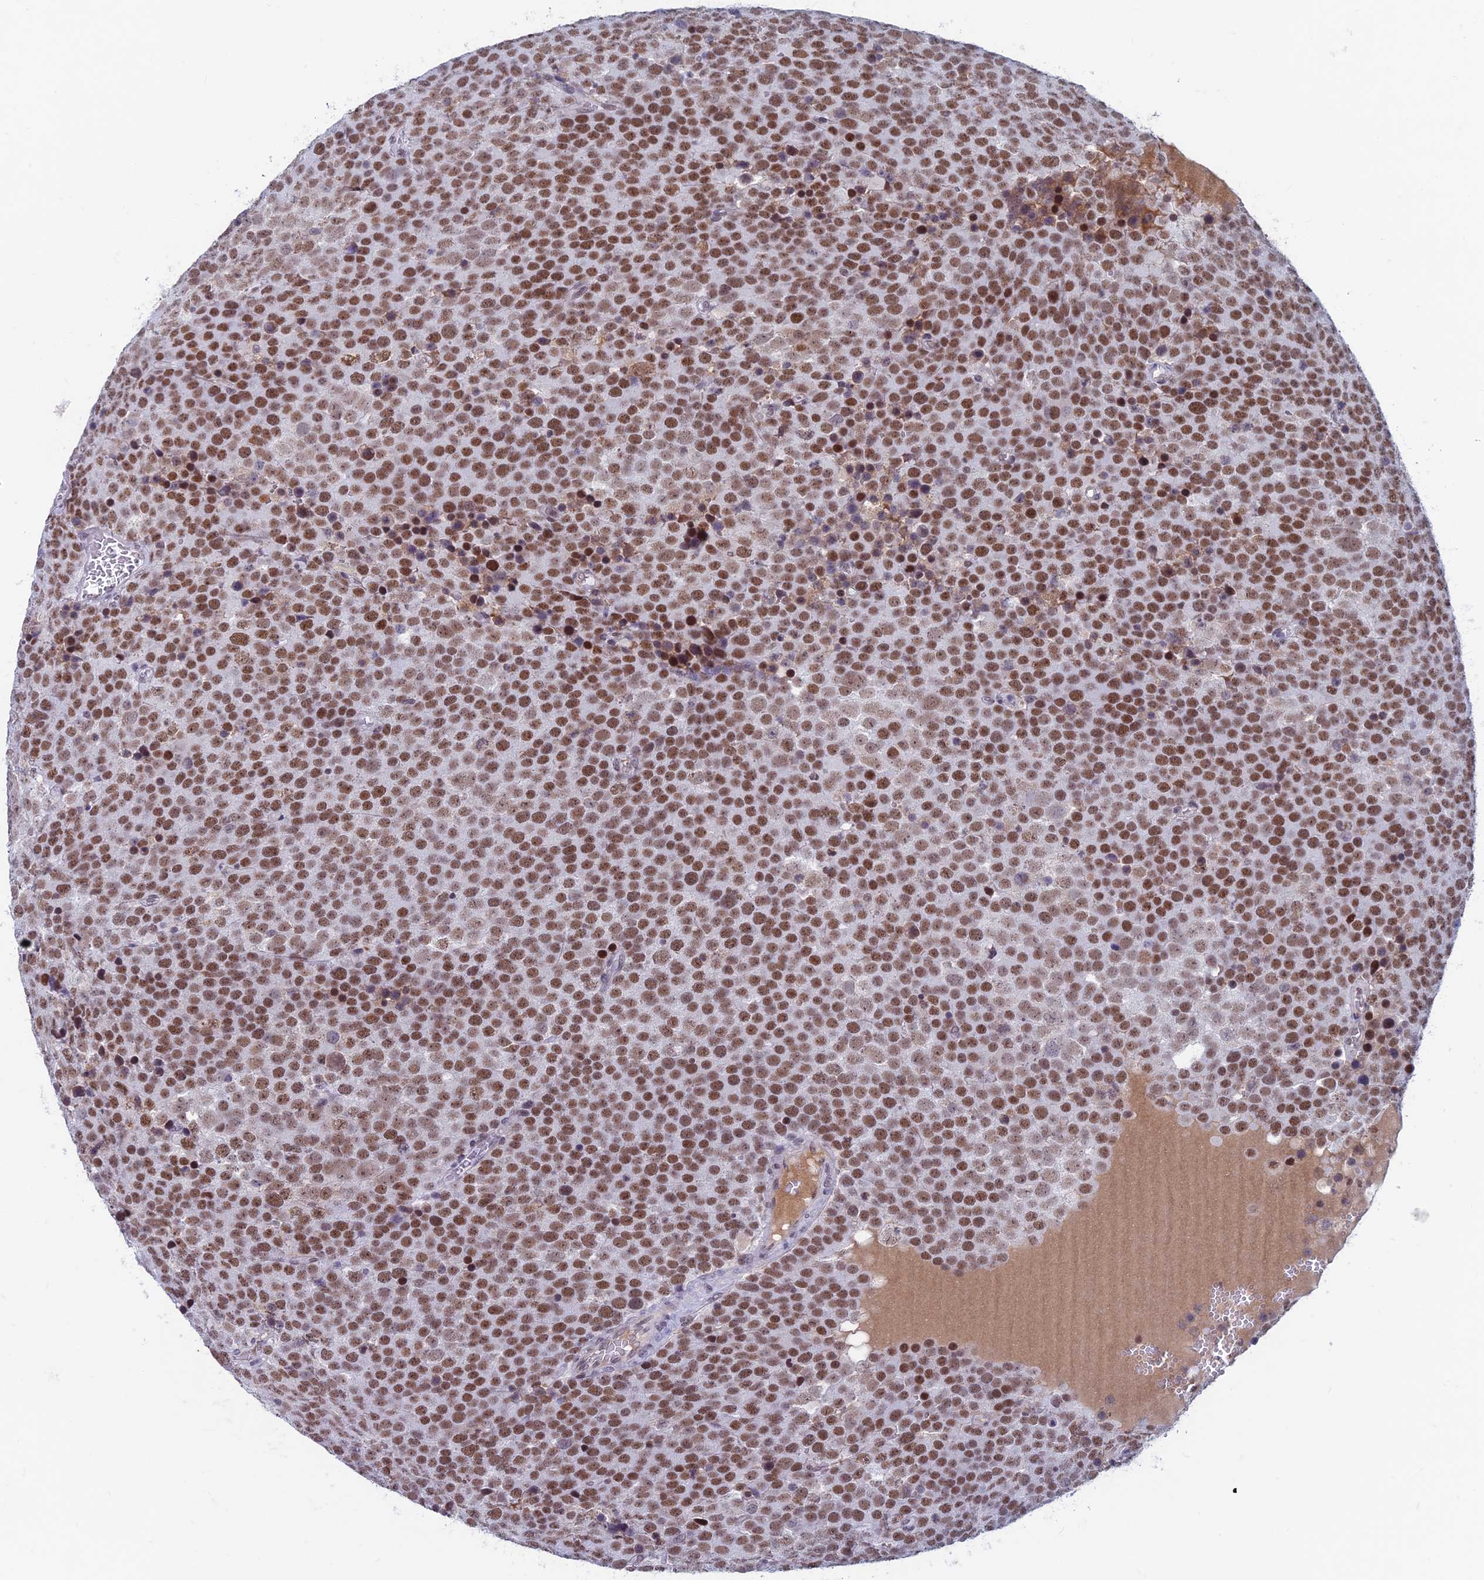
{"staining": {"intensity": "moderate", "quantity": ">75%", "location": "nuclear"}, "tissue": "testis cancer", "cell_type": "Tumor cells", "image_type": "cancer", "snomed": [{"axis": "morphology", "description": "Seminoma, NOS"}, {"axis": "topography", "description": "Testis"}], "caption": "Immunohistochemistry (IHC) photomicrograph of human testis seminoma stained for a protein (brown), which exhibits medium levels of moderate nuclear expression in about >75% of tumor cells.", "gene": "ASH2L", "patient": {"sex": "male", "age": 71}}